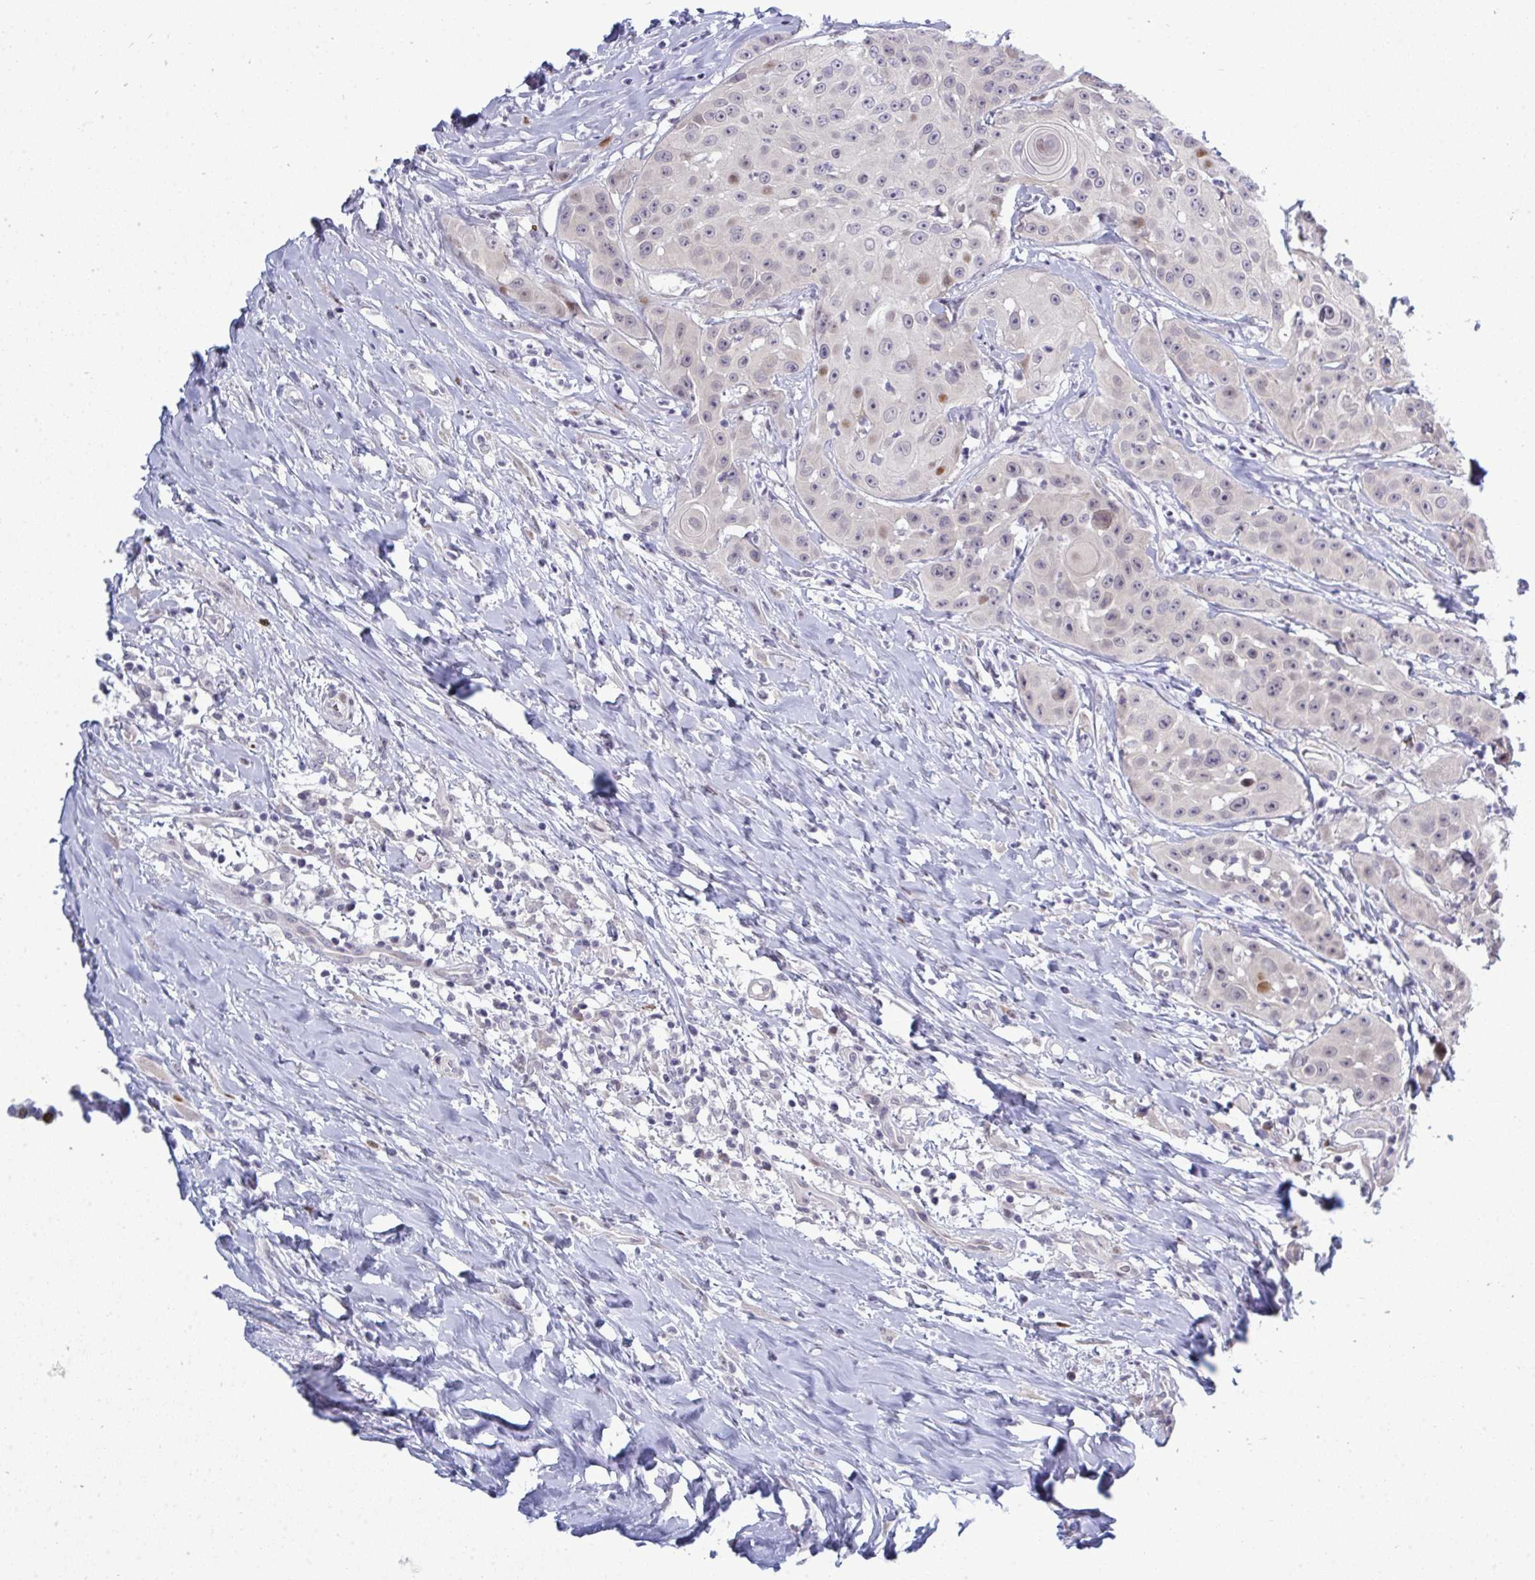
{"staining": {"intensity": "weak", "quantity": "<25%", "location": "nuclear"}, "tissue": "head and neck cancer", "cell_type": "Tumor cells", "image_type": "cancer", "snomed": [{"axis": "morphology", "description": "Squamous cell carcinoma, NOS"}, {"axis": "topography", "description": "Head-Neck"}], "caption": "Immunohistochemical staining of human head and neck squamous cell carcinoma demonstrates no significant staining in tumor cells. The staining was performed using DAB to visualize the protein expression in brown, while the nuclei were stained in blue with hematoxylin (Magnification: 20x).", "gene": "TAB1", "patient": {"sex": "male", "age": 83}}